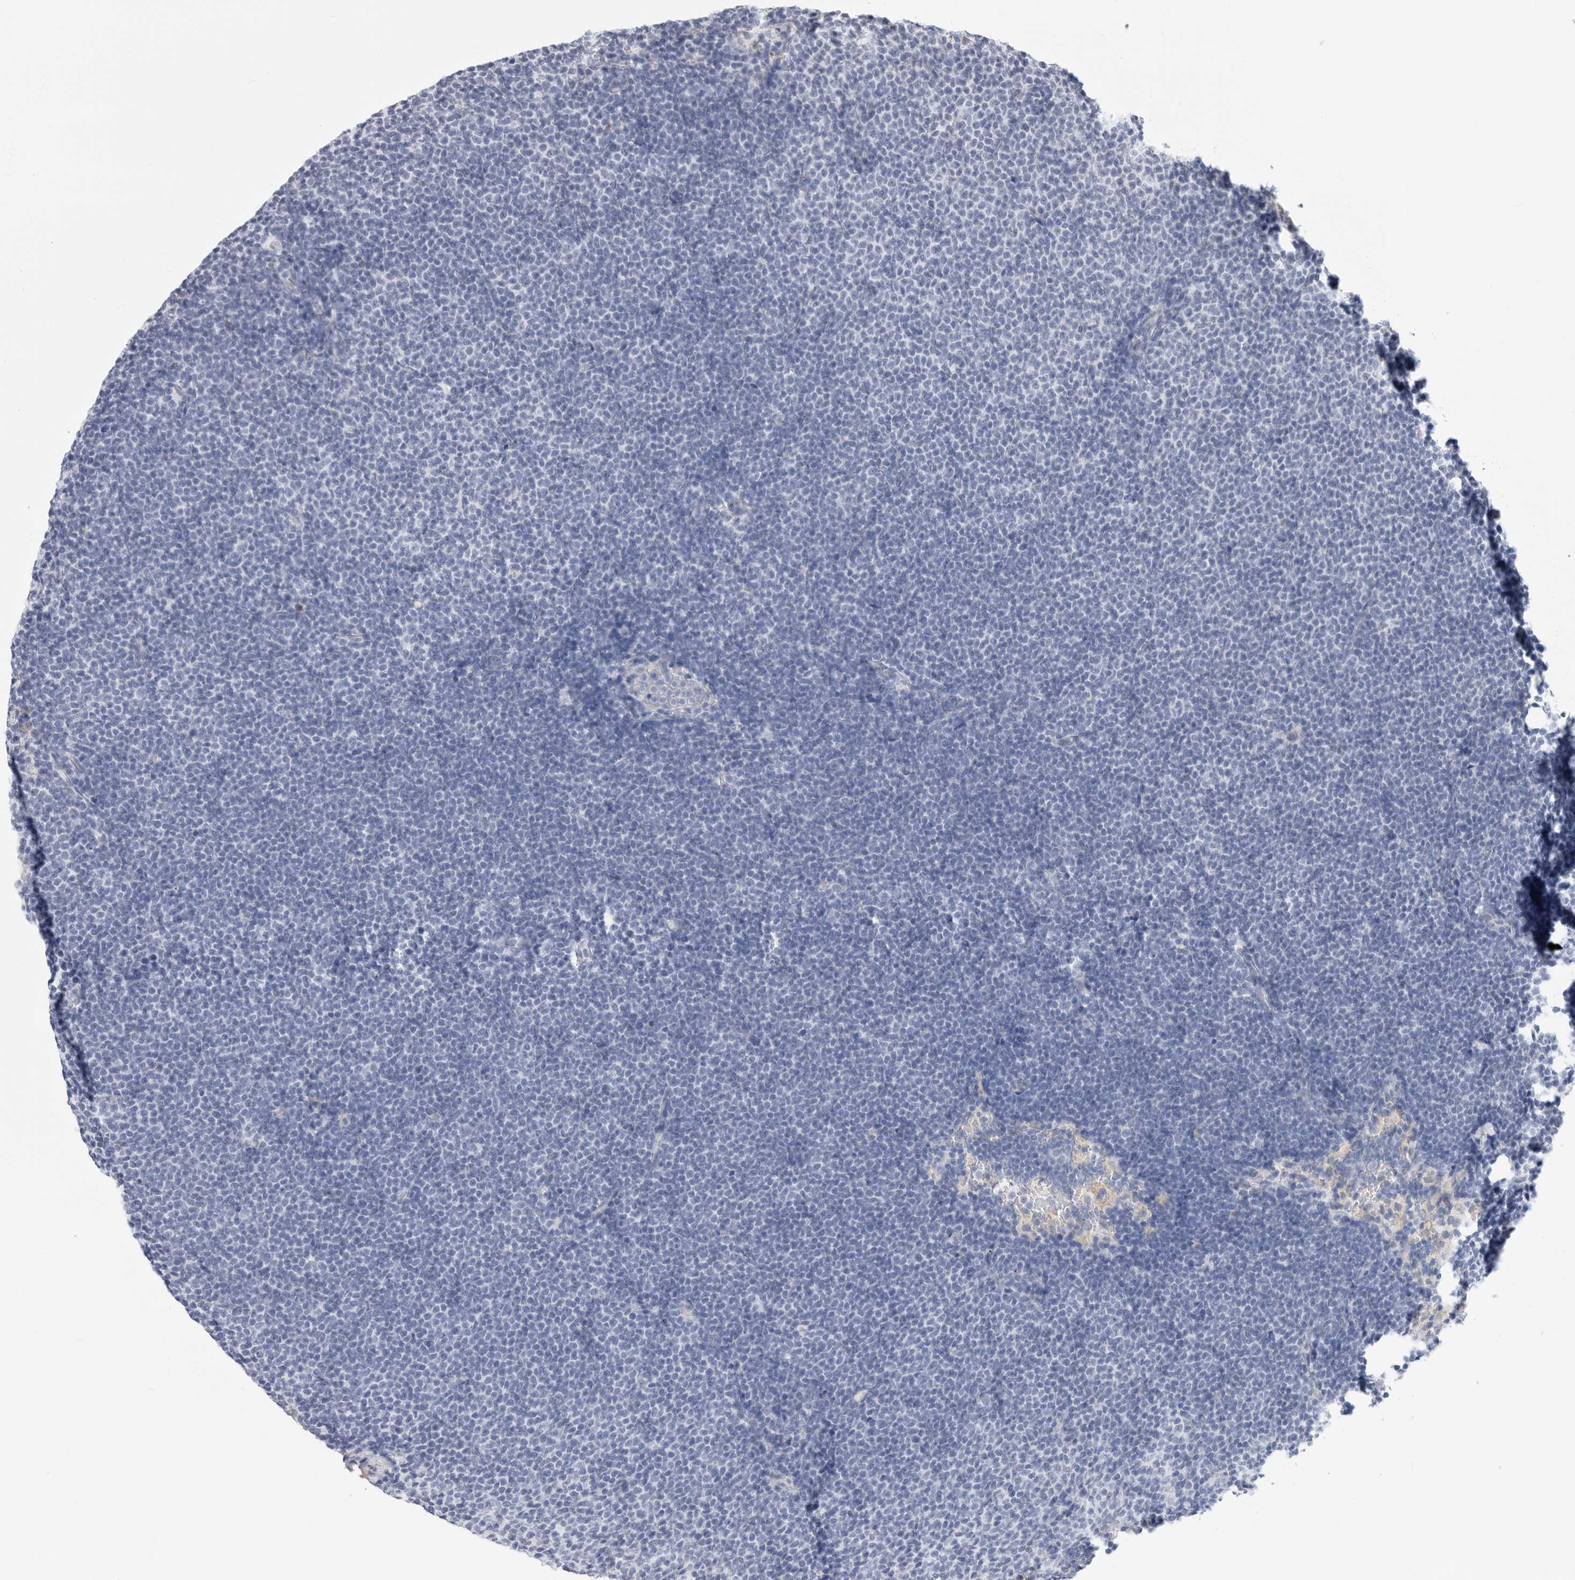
{"staining": {"intensity": "negative", "quantity": "none", "location": "none"}, "tissue": "lymphoma", "cell_type": "Tumor cells", "image_type": "cancer", "snomed": [{"axis": "morphology", "description": "Malignant lymphoma, non-Hodgkin's type, Low grade"}, {"axis": "topography", "description": "Lymph node"}], "caption": "High magnification brightfield microscopy of lymphoma stained with DAB (3,3'-diaminobenzidine) (brown) and counterstained with hematoxylin (blue): tumor cells show no significant staining.", "gene": "ARHGEF10", "patient": {"sex": "female", "age": 53}}